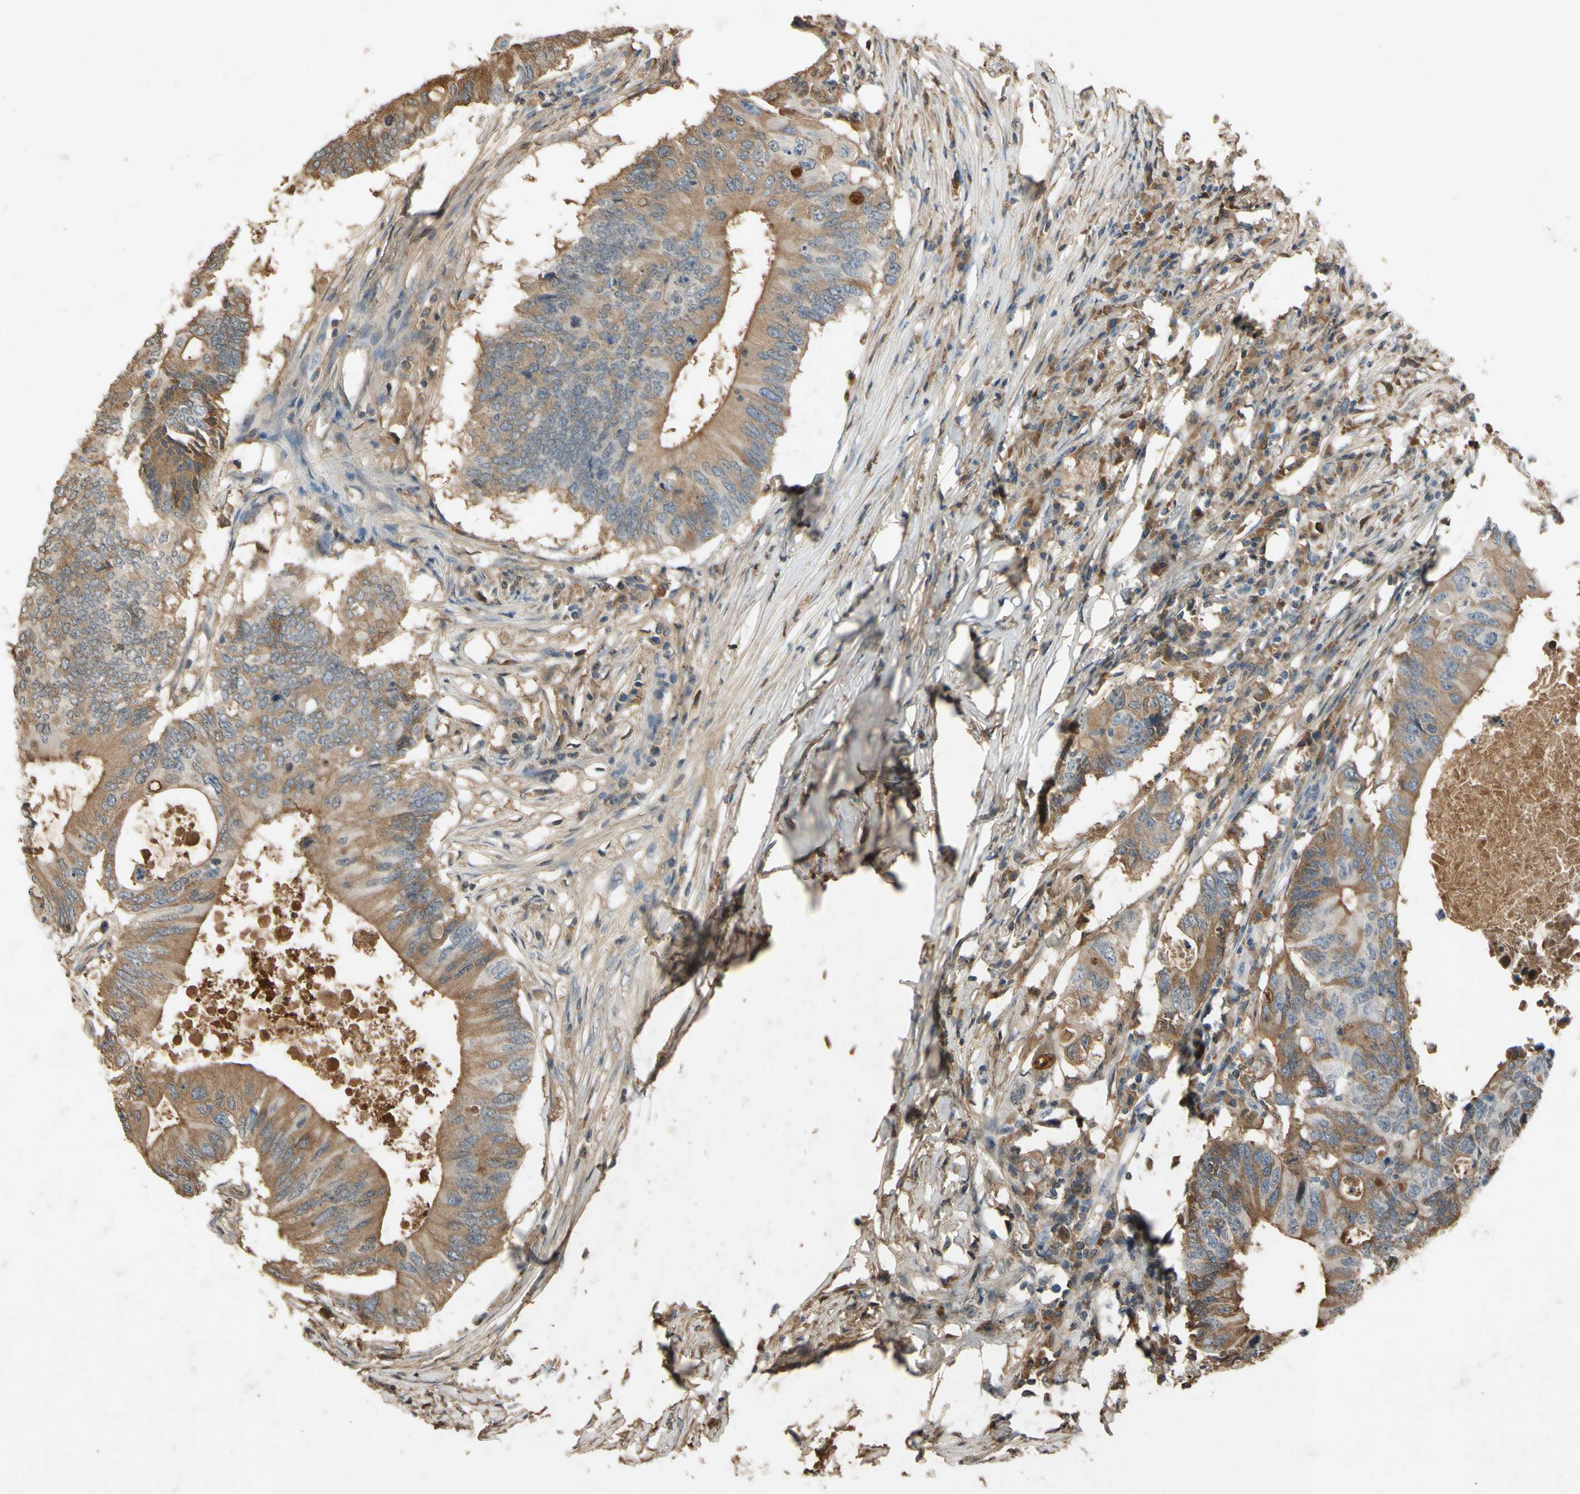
{"staining": {"intensity": "moderate", "quantity": "25%-75%", "location": "cytoplasmic/membranous"}, "tissue": "colorectal cancer", "cell_type": "Tumor cells", "image_type": "cancer", "snomed": [{"axis": "morphology", "description": "Adenocarcinoma, NOS"}, {"axis": "topography", "description": "Colon"}], "caption": "Immunohistochemistry (IHC) histopathology image of neoplastic tissue: colorectal adenocarcinoma stained using immunohistochemistry (IHC) shows medium levels of moderate protein expression localized specifically in the cytoplasmic/membranous of tumor cells, appearing as a cytoplasmic/membranous brown color.", "gene": "TIMP2", "patient": {"sex": "male", "age": 71}}